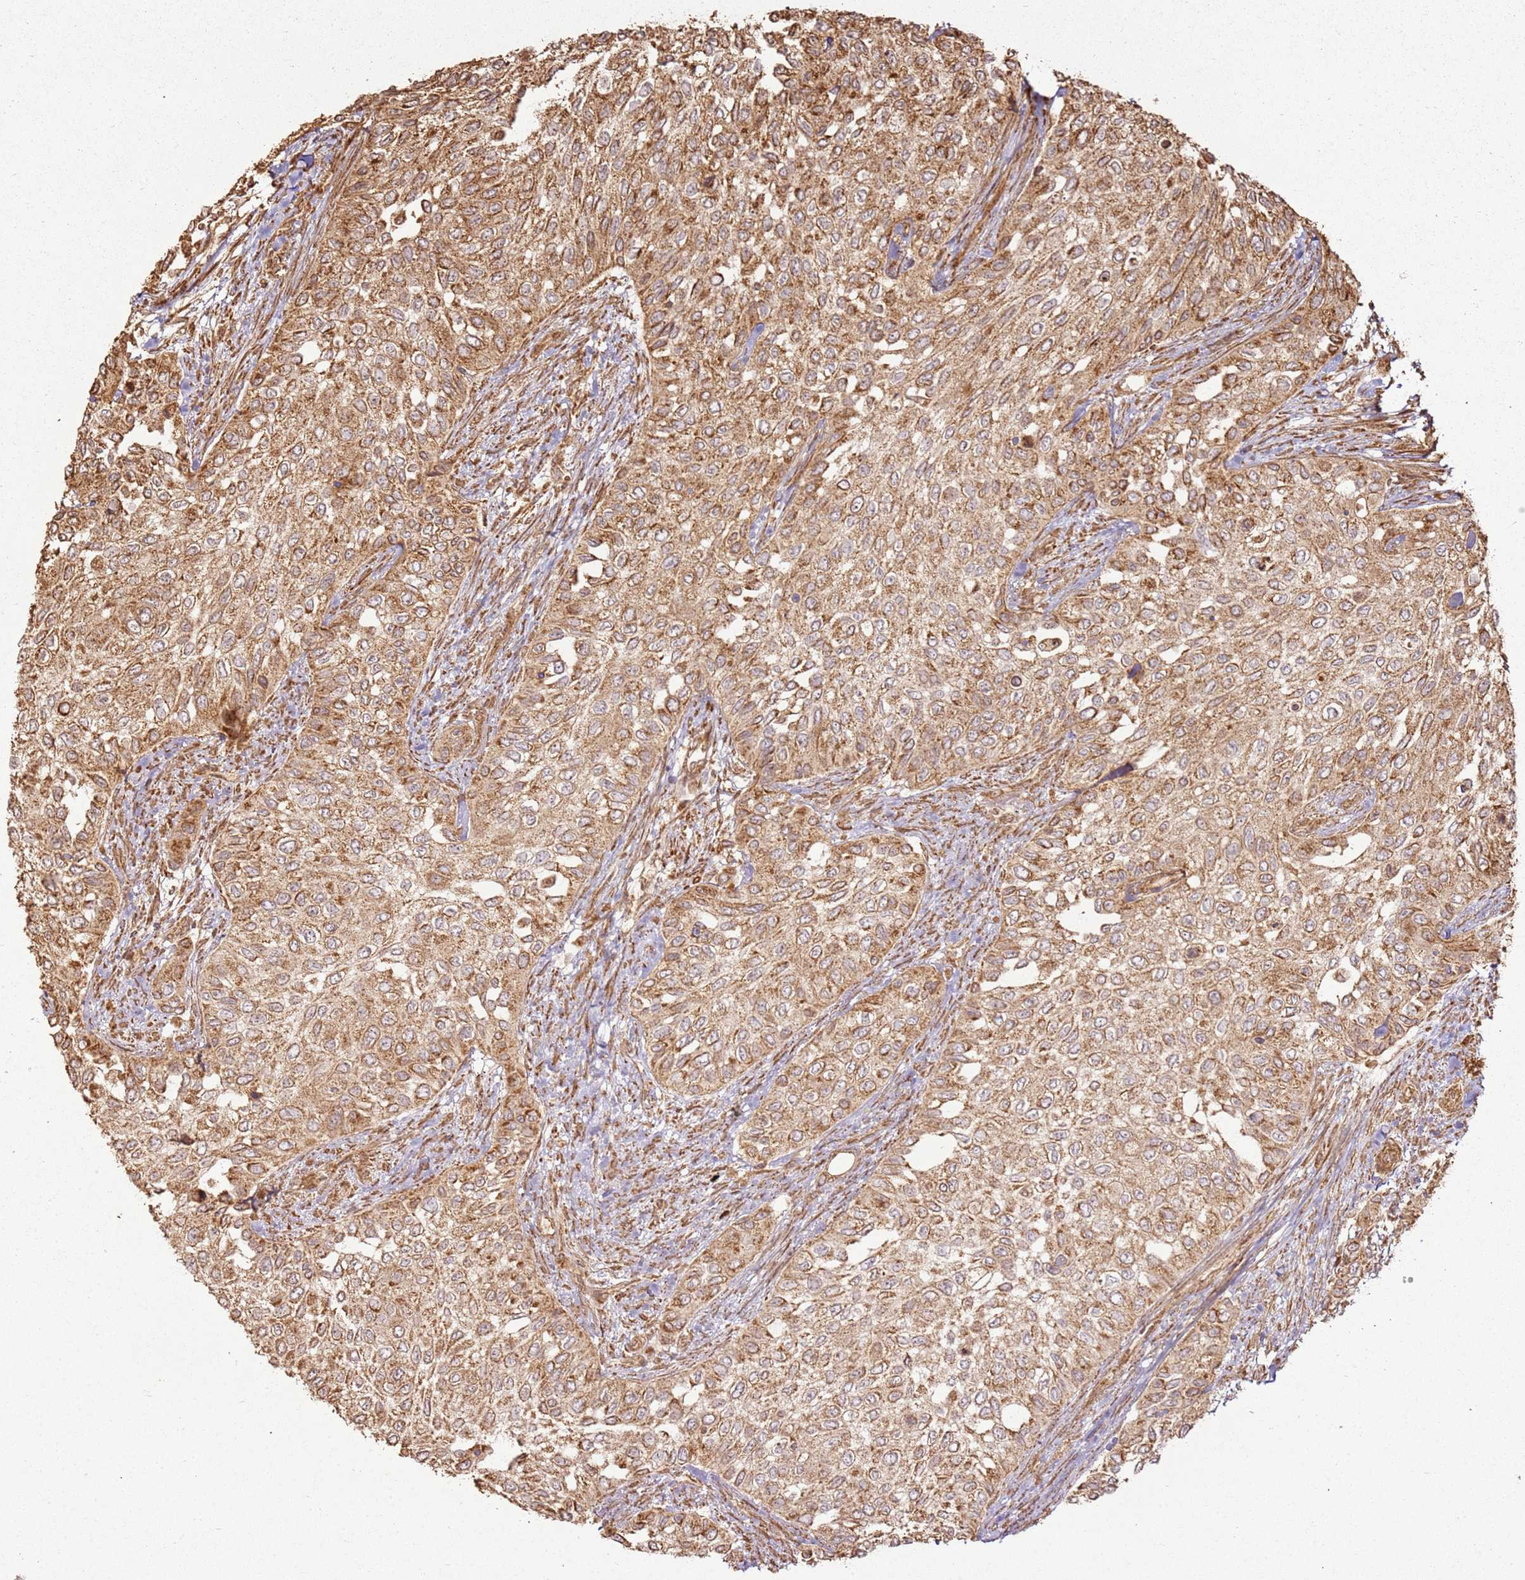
{"staining": {"intensity": "moderate", "quantity": ">75%", "location": "cytoplasmic/membranous"}, "tissue": "urothelial cancer", "cell_type": "Tumor cells", "image_type": "cancer", "snomed": [{"axis": "morphology", "description": "Normal tissue, NOS"}, {"axis": "morphology", "description": "Urothelial carcinoma, High grade"}, {"axis": "topography", "description": "Vascular tissue"}, {"axis": "topography", "description": "Urinary bladder"}], "caption": "This image shows immunohistochemistry (IHC) staining of urothelial cancer, with medium moderate cytoplasmic/membranous expression in about >75% of tumor cells.", "gene": "MRPS6", "patient": {"sex": "female", "age": 56}}